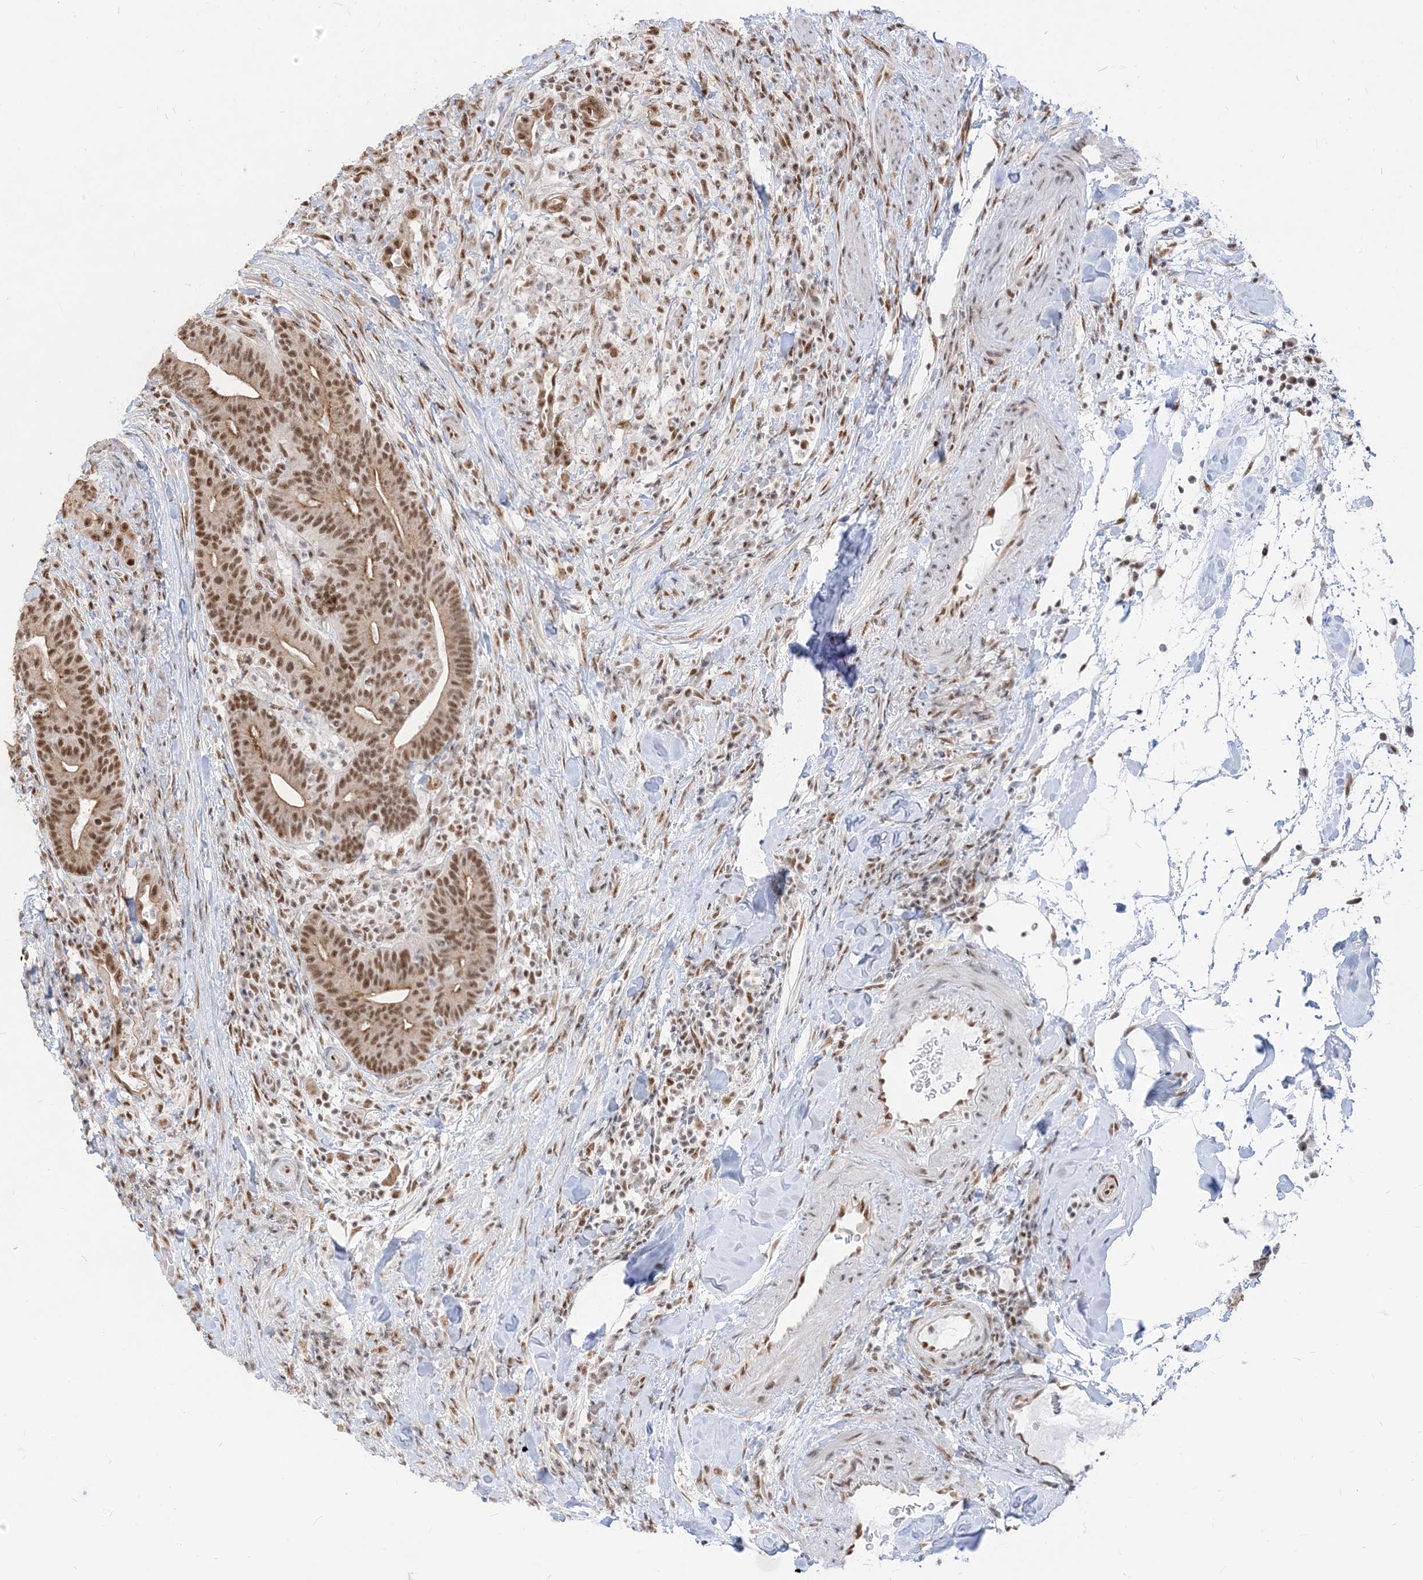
{"staining": {"intensity": "moderate", "quantity": ">75%", "location": "nuclear"}, "tissue": "colorectal cancer", "cell_type": "Tumor cells", "image_type": "cancer", "snomed": [{"axis": "morphology", "description": "Adenocarcinoma, NOS"}, {"axis": "topography", "description": "Colon"}], "caption": "Immunohistochemical staining of human adenocarcinoma (colorectal) exhibits medium levels of moderate nuclear staining in approximately >75% of tumor cells. (DAB = brown stain, brightfield microscopy at high magnification).", "gene": "ARGLU1", "patient": {"sex": "female", "age": 66}}